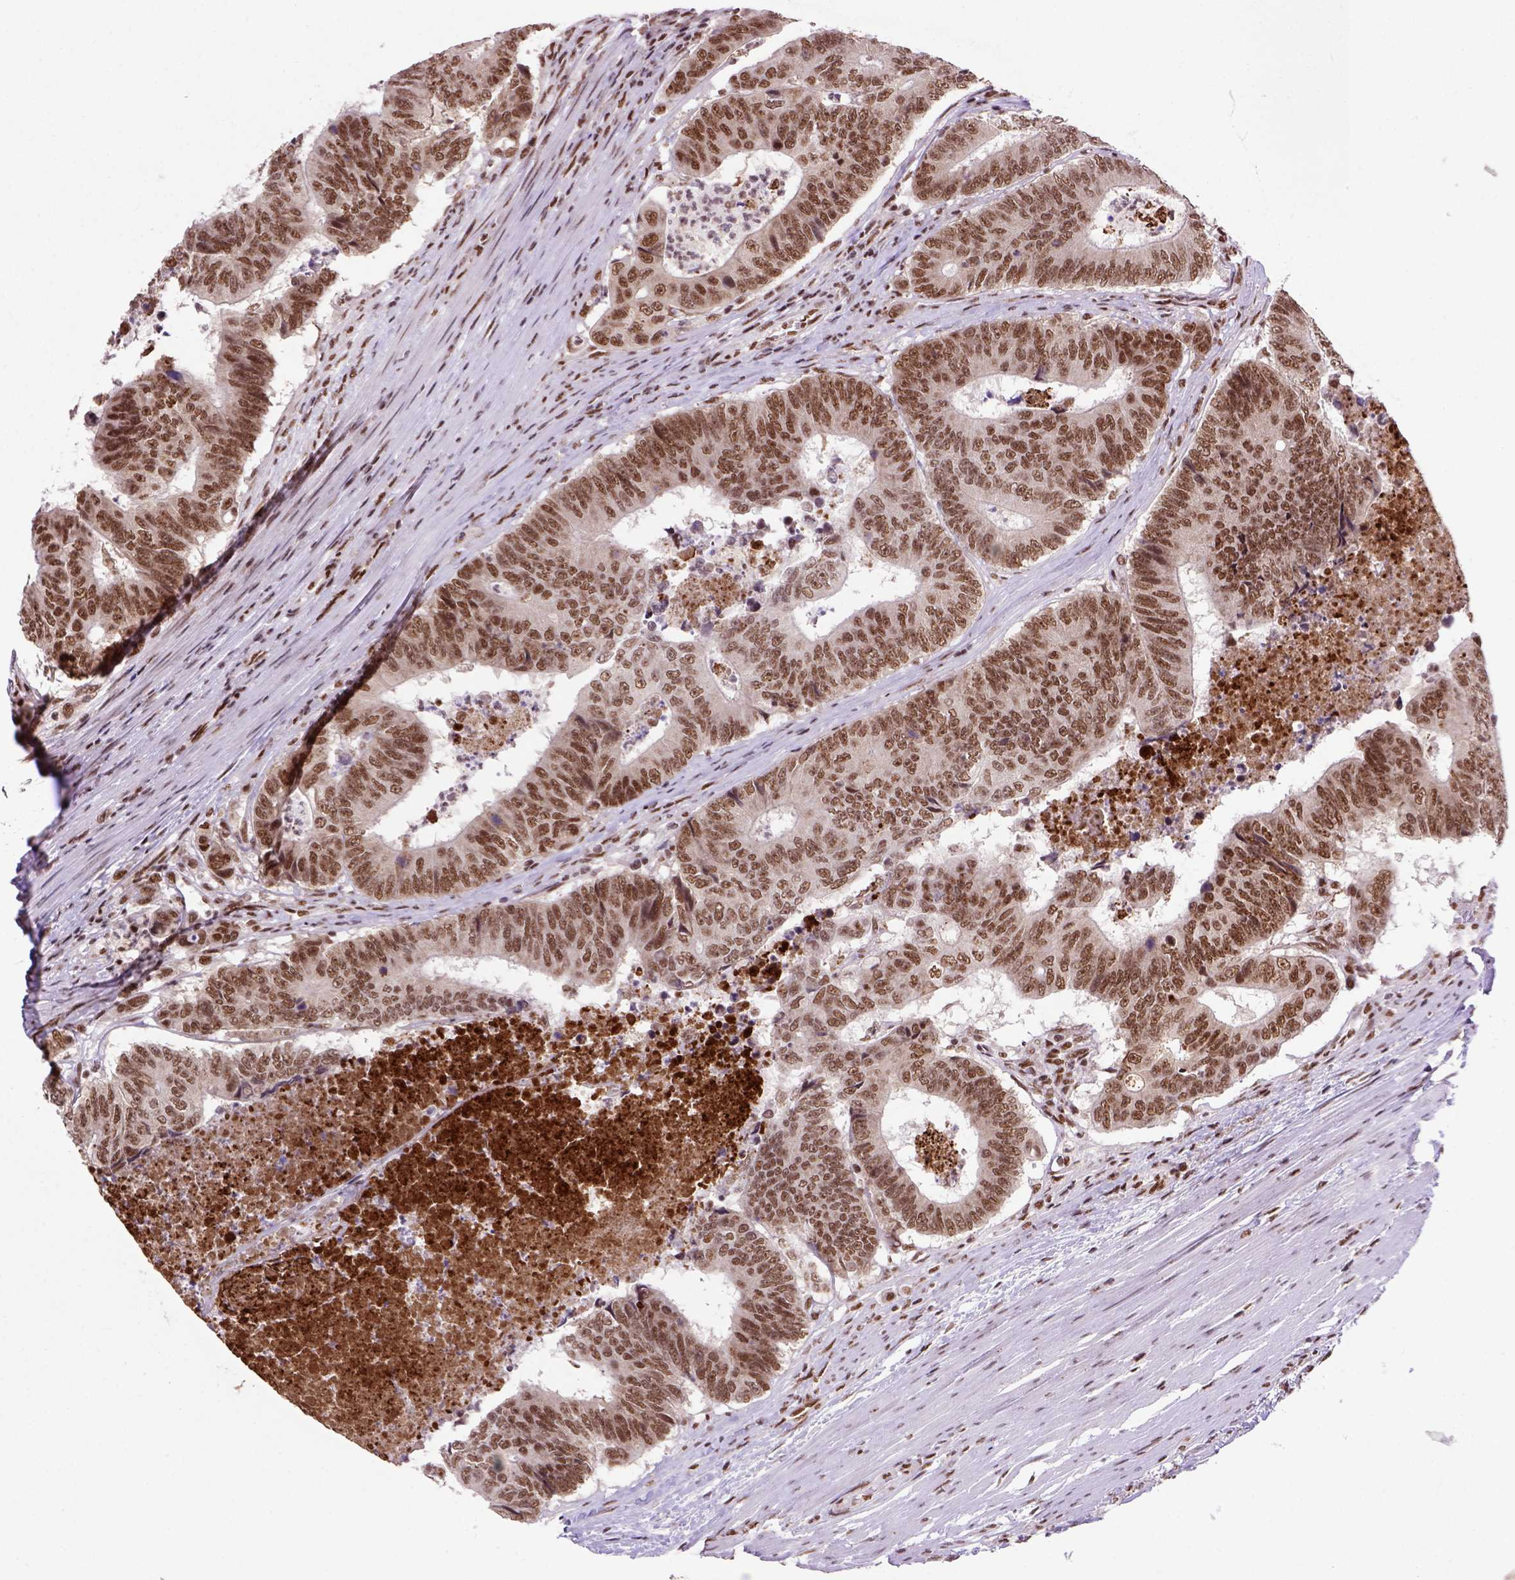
{"staining": {"intensity": "strong", "quantity": ">75%", "location": "nuclear"}, "tissue": "colorectal cancer", "cell_type": "Tumor cells", "image_type": "cancer", "snomed": [{"axis": "morphology", "description": "Adenocarcinoma, NOS"}, {"axis": "topography", "description": "Colon"}], "caption": "Strong nuclear staining is identified in about >75% of tumor cells in colorectal cancer.", "gene": "NSMCE2", "patient": {"sex": "female", "age": 48}}